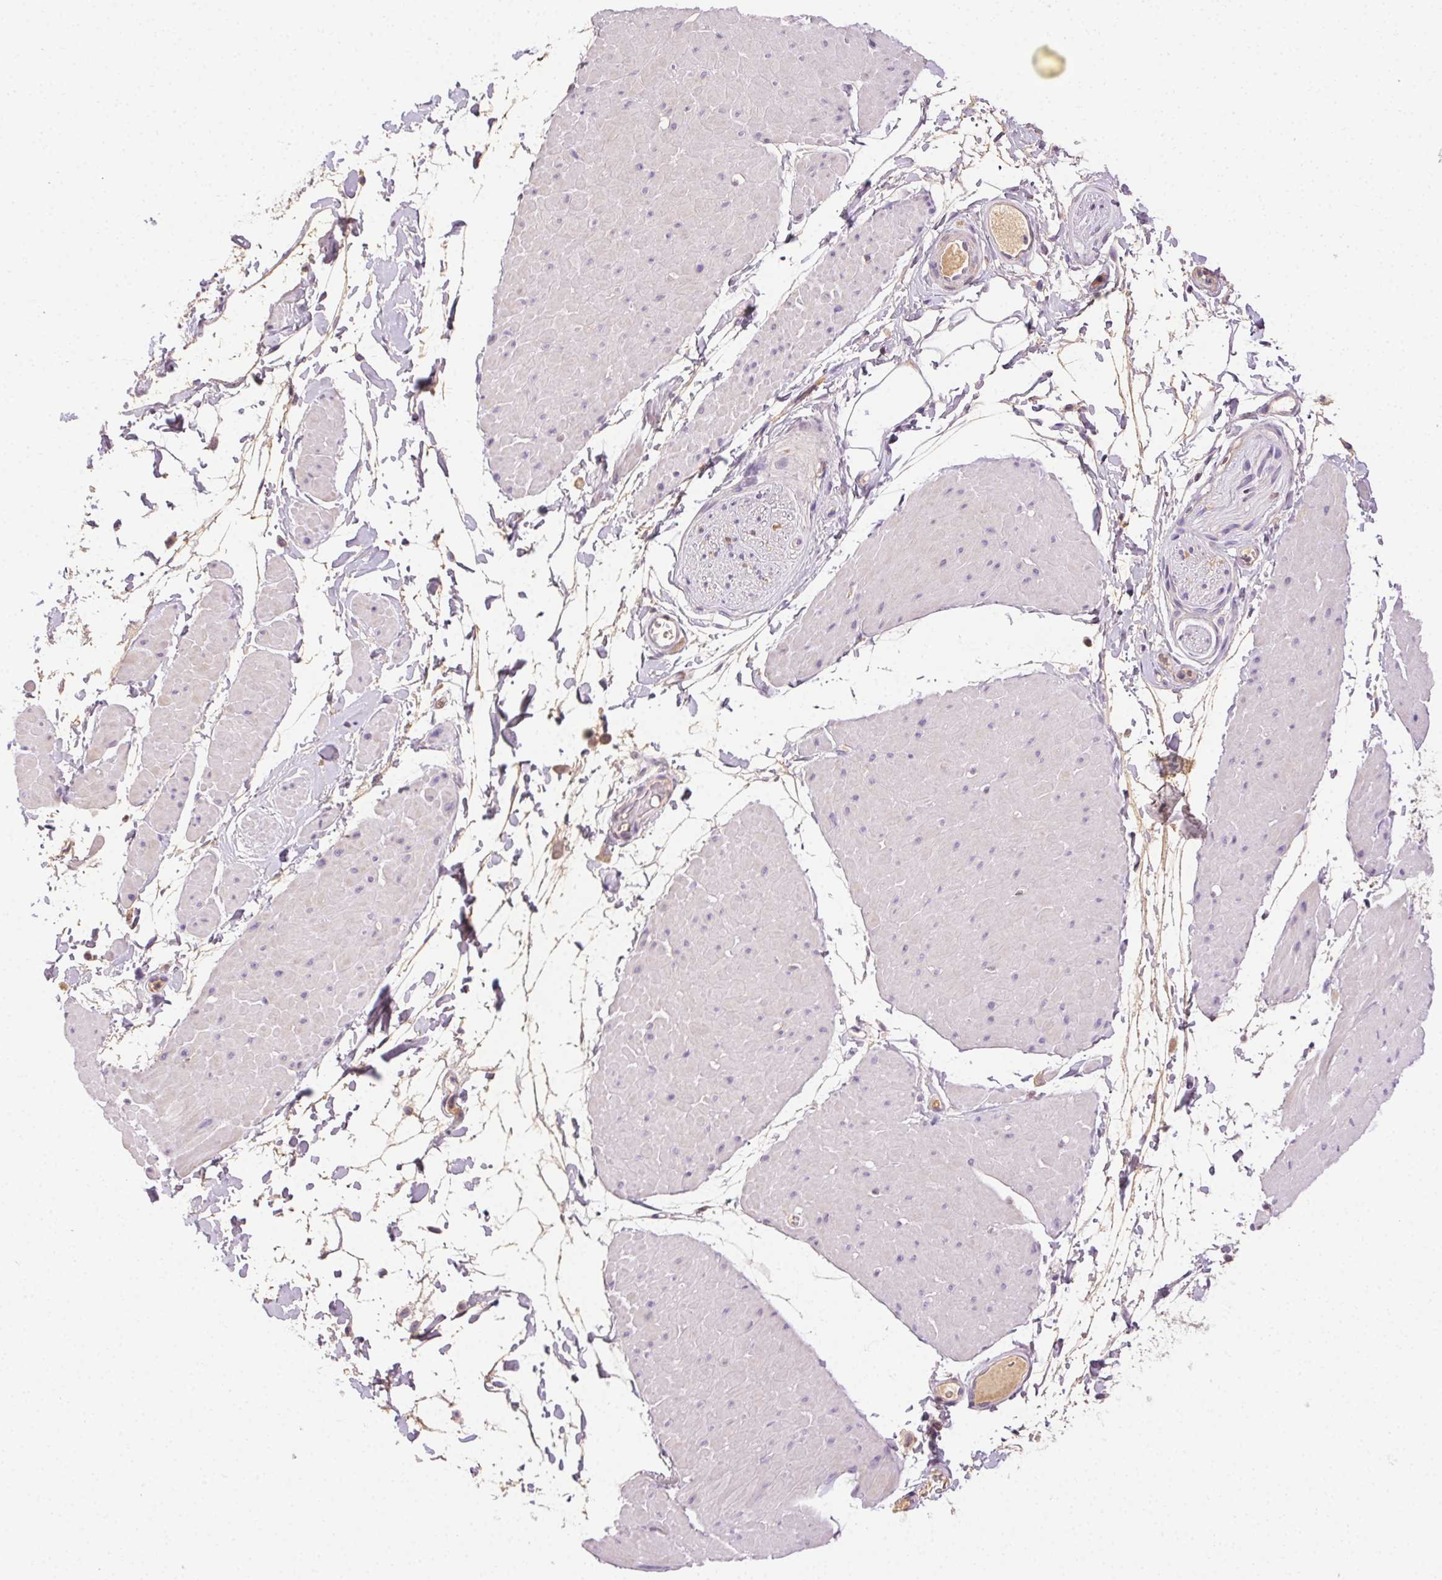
{"staining": {"intensity": "negative", "quantity": "none", "location": "none"}, "tissue": "adipose tissue", "cell_type": "Adipocytes", "image_type": "normal", "snomed": [{"axis": "morphology", "description": "Normal tissue, NOS"}, {"axis": "topography", "description": "Smooth muscle"}, {"axis": "topography", "description": "Peripheral nerve tissue"}], "caption": "DAB immunohistochemical staining of benign adipose tissue displays no significant expression in adipocytes. (IHC, brightfield microscopy, high magnification).", "gene": "BPIFB2", "patient": {"sex": "male", "age": 58}}